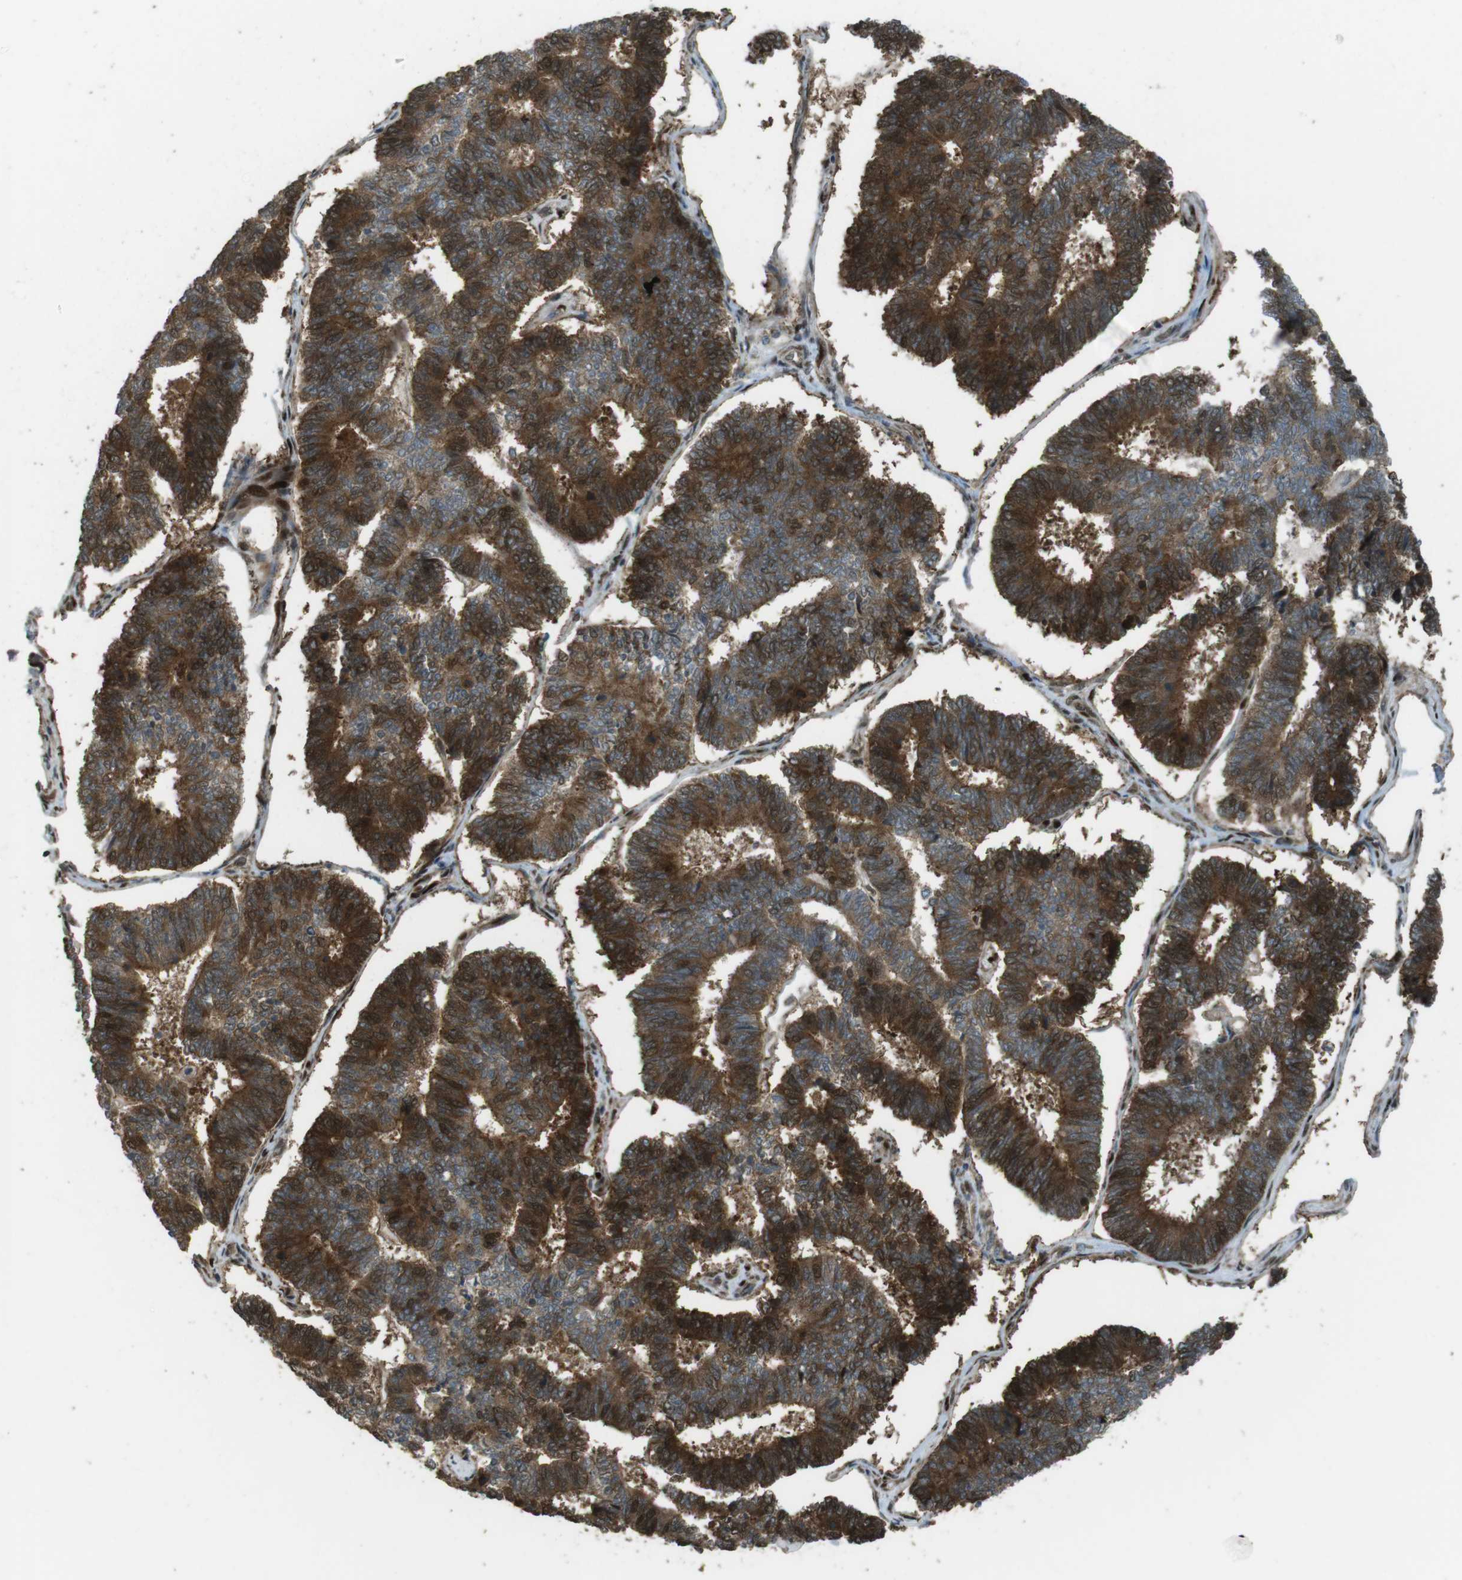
{"staining": {"intensity": "strong", "quantity": ">75%", "location": "cytoplasmic/membranous,nuclear"}, "tissue": "endometrial cancer", "cell_type": "Tumor cells", "image_type": "cancer", "snomed": [{"axis": "morphology", "description": "Adenocarcinoma, NOS"}, {"axis": "topography", "description": "Endometrium"}], "caption": "Immunohistochemistry (IHC) of human endometrial cancer (adenocarcinoma) reveals high levels of strong cytoplasmic/membranous and nuclear staining in approximately >75% of tumor cells. The protein of interest is shown in brown color, while the nuclei are stained blue.", "gene": "ZNF330", "patient": {"sex": "female", "age": 70}}